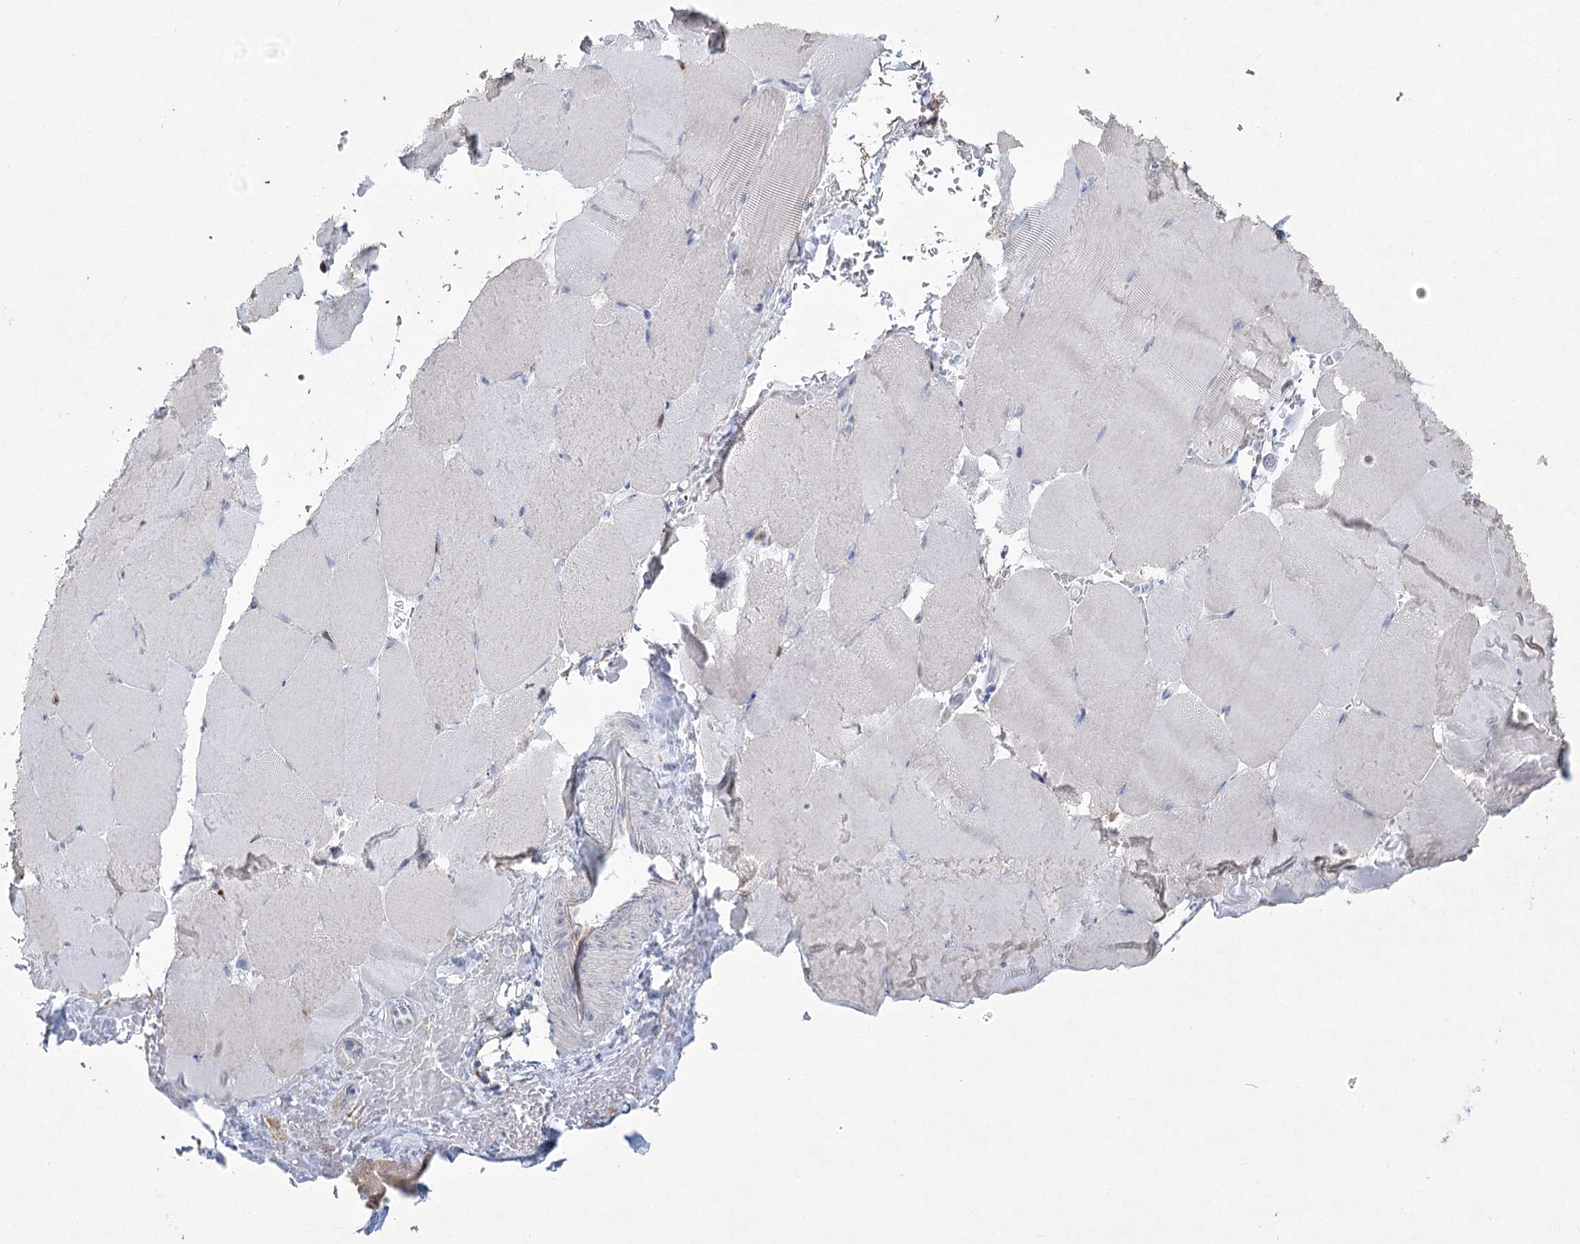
{"staining": {"intensity": "negative", "quantity": "none", "location": "none"}, "tissue": "skeletal muscle", "cell_type": "Myocytes", "image_type": "normal", "snomed": [{"axis": "morphology", "description": "Normal tissue, NOS"}, {"axis": "topography", "description": "Skeletal muscle"}, {"axis": "topography", "description": "Parathyroid gland"}], "caption": "IHC micrograph of unremarkable skeletal muscle: skeletal muscle stained with DAB (3,3'-diaminobenzidine) shows no significant protein positivity in myocytes.", "gene": "CCDC88A", "patient": {"sex": "female", "age": 37}}